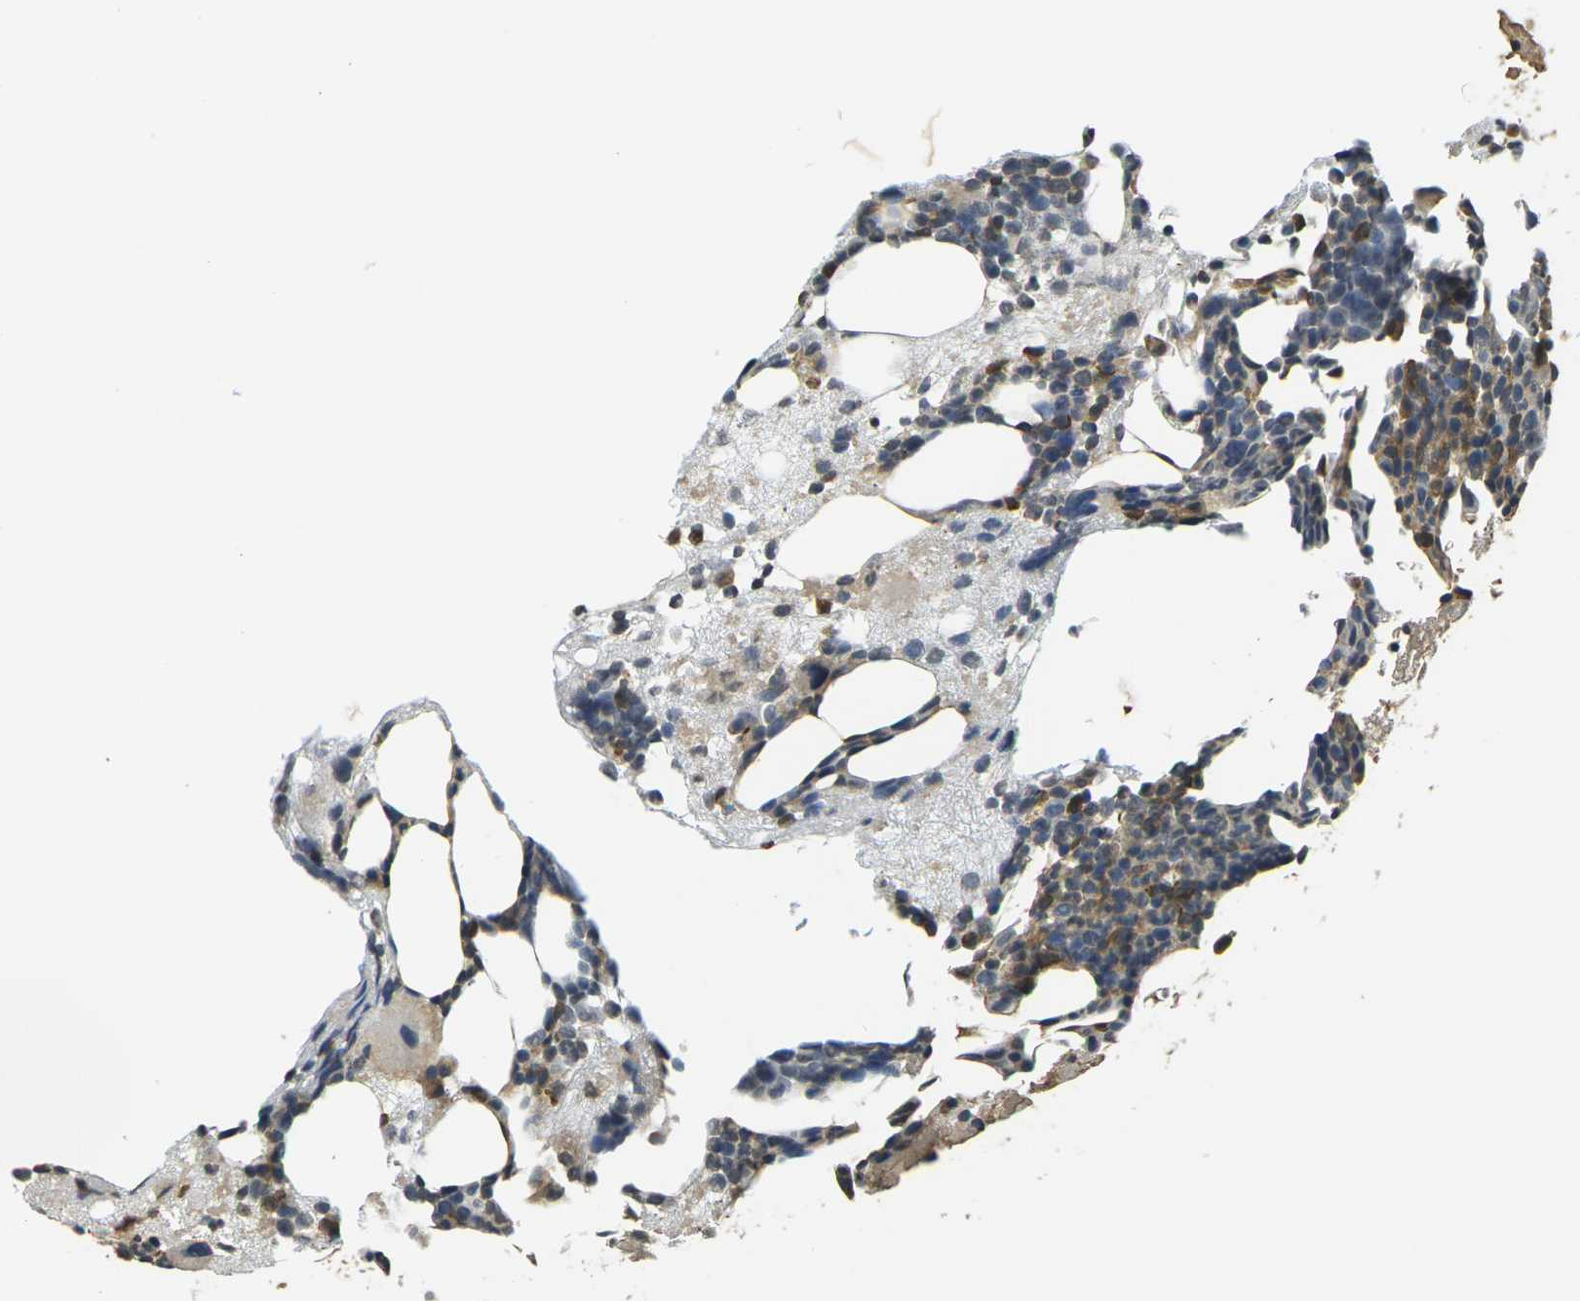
{"staining": {"intensity": "strong", "quantity": "<25%", "location": "cytoplasmic/membranous"}, "tissue": "bone marrow", "cell_type": "Hematopoietic cells", "image_type": "normal", "snomed": [{"axis": "morphology", "description": "Normal tissue, NOS"}, {"axis": "morphology", "description": "Inflammation, NOS"}, {"axis": "topography", "description": "Bone marrow"}], "caption": "Brown immunohistochemical staining in normal human bone marrow exhibits strong cytoplasmic/membranous staining in about <25% of hematopoietic cells.", "gene": "CAST", "patient": {"sex": "male", "age": 43}}